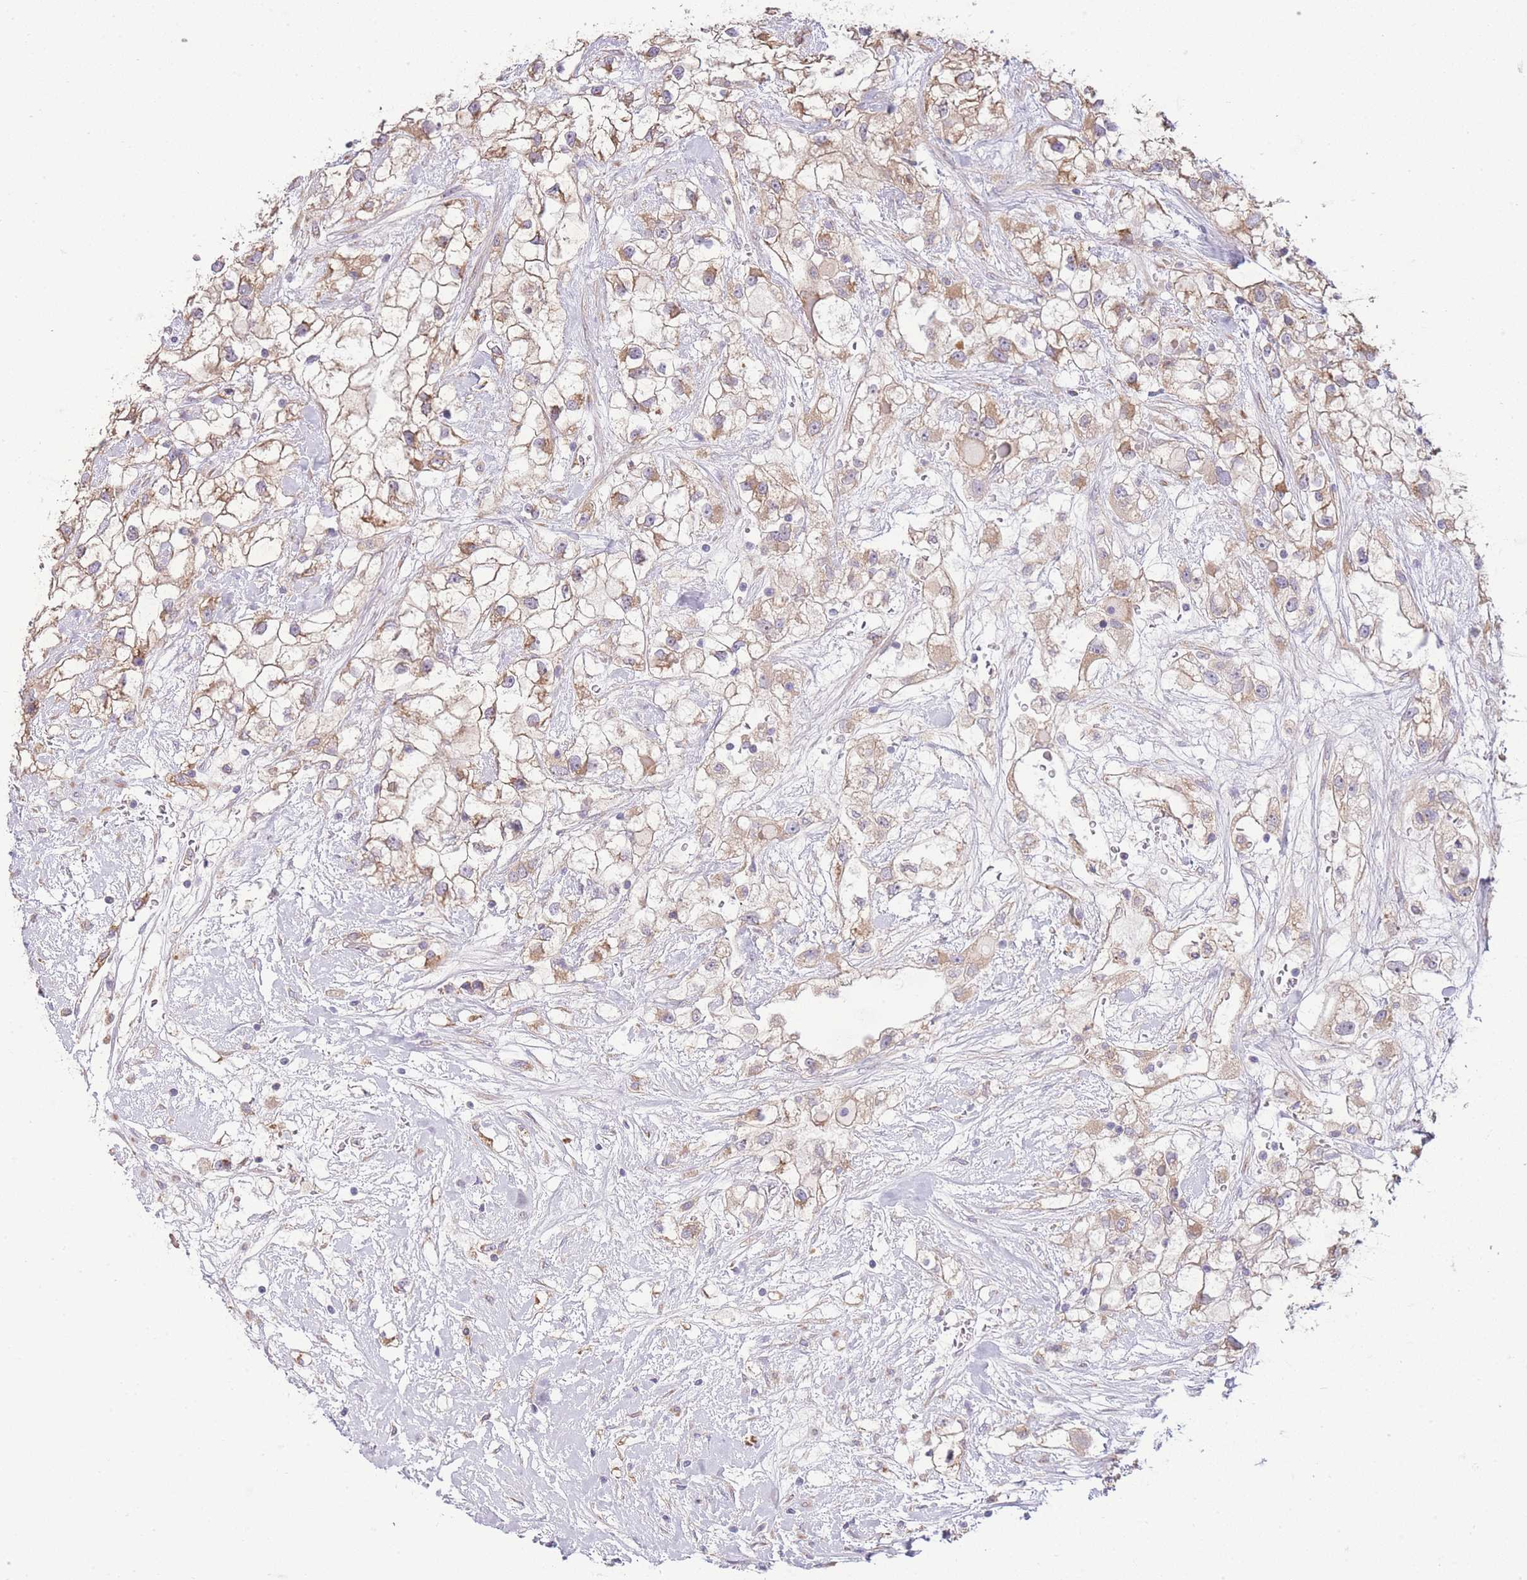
{"staining": {"intensity": "moderate", "quantity": ">75%", "location": "cytoplasmic/membranous"}, "tissue": "renal cancer", "cell_type": "Tumor cells", "image_type": "cancer", "snomed": [{"axis": "morphology", "description": "Adenocarcinoma, NOS"}, {"axis": "topography", "description": "Kidney"}], "caption": "Immunohistochemical staining of human adenocarcinoma (renal) reveals medium levels of moderate cytoplasmic/membranous protein staining in approximately >75% of tumor cells. The protein of interest is stained brown, and the nuclei are stained in blue (DAB (3,3'-diaminobenzidine) IHC with brightfield microscopy, high magnification).", "gene": "BEX1", "patient": {"sex": "male", "age": 59}}